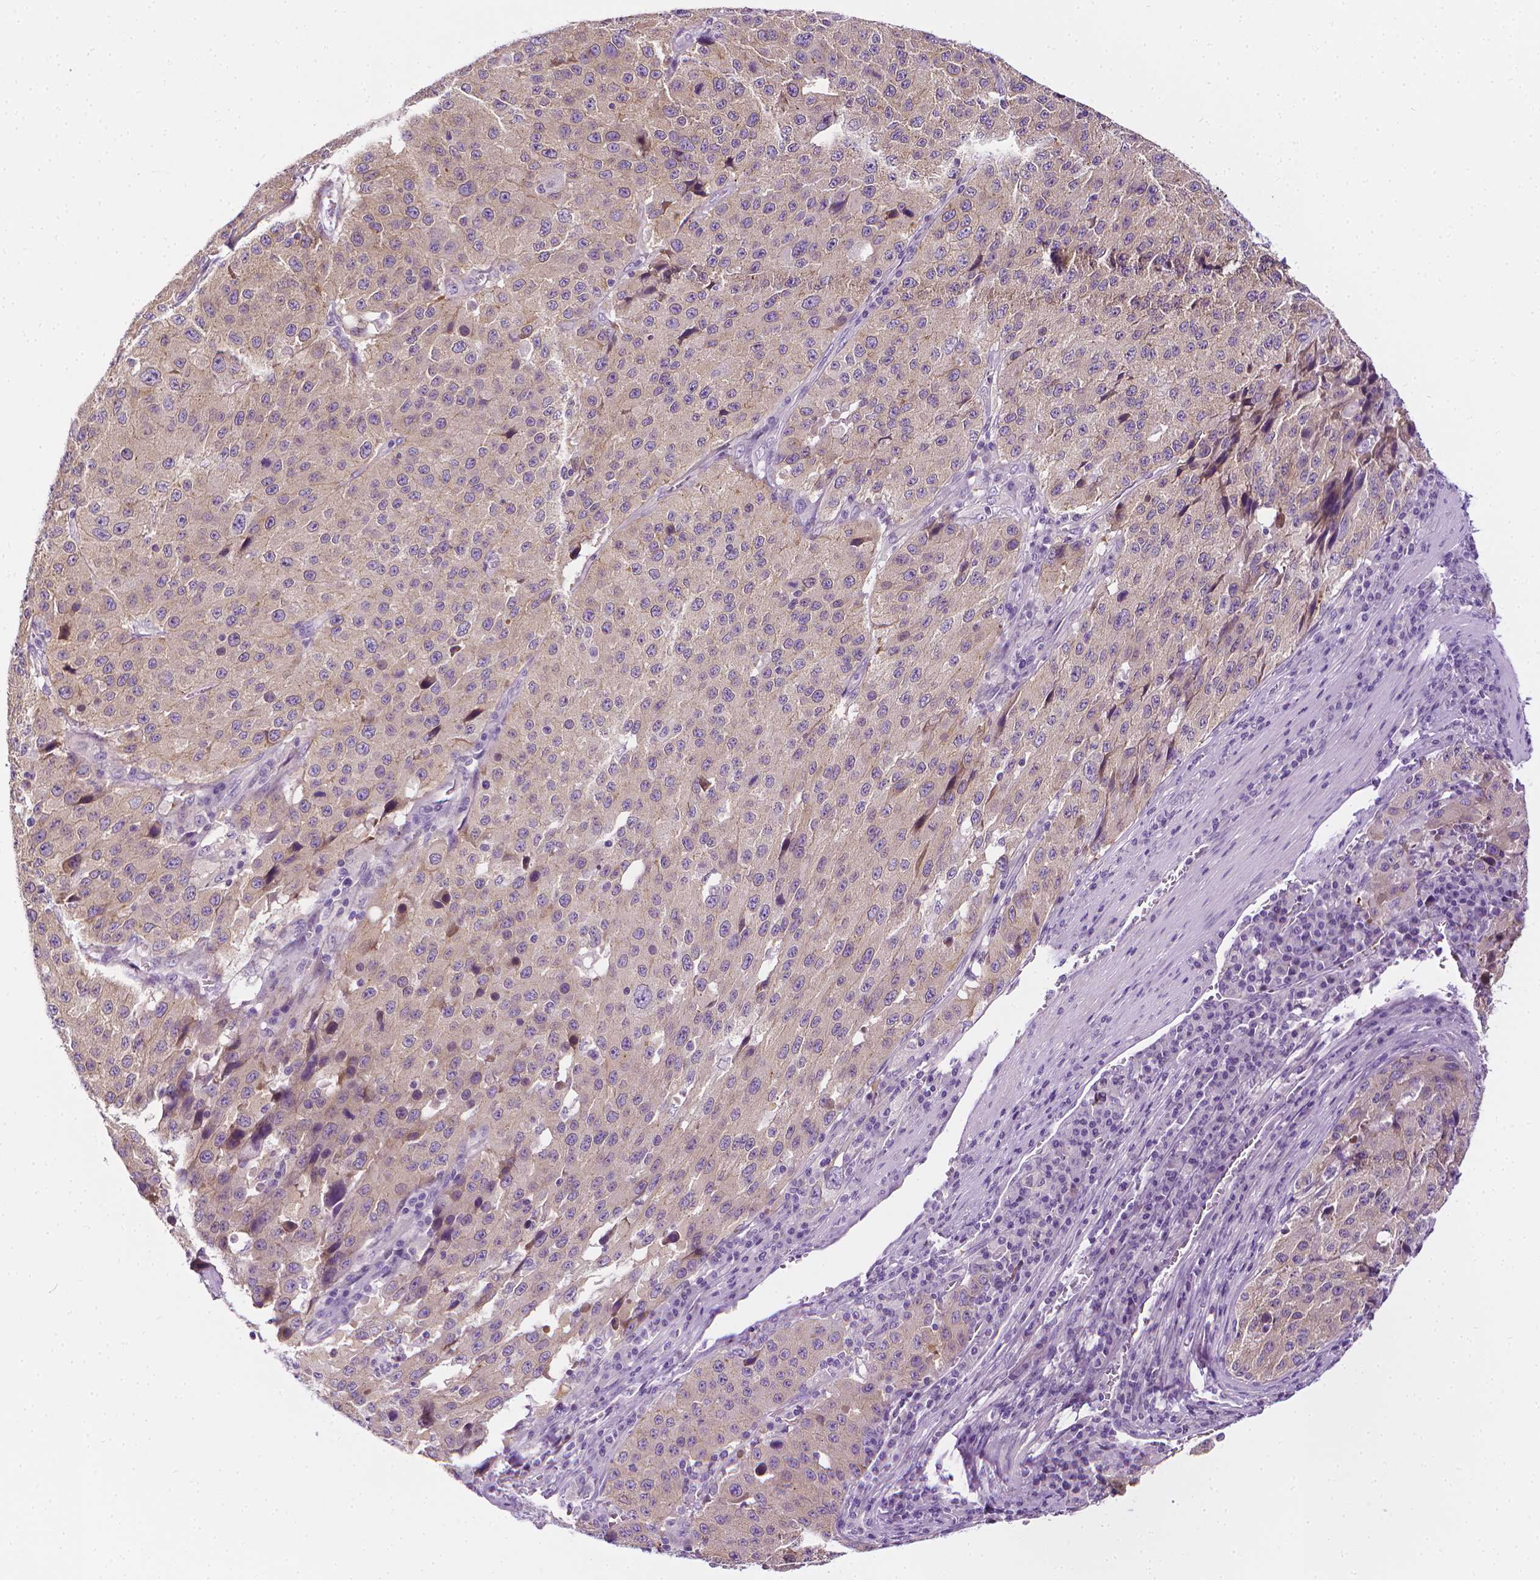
{"staining": {"intensity": "weak", "quantity": "25%-75%", "location": "cytoplasmic/membranous"}, "tissue": "stomach cancer", "cell_type": "Tumor cells", "image_type": "cancer", "snomed": [{"axis": "morphology", "description": "Adenocarcinoma, NOS"}, {"axis": "topography", "description": "Stomach"}], "caption": "DAB immunohistochemical staining of human stomach cancer exhibits weak cytoplasmic/membranous protein positivity in approximately 25%-75% of tumor cells.", "gene": "MCOLN3", "patient": {"sex": "male", "age": 71}}